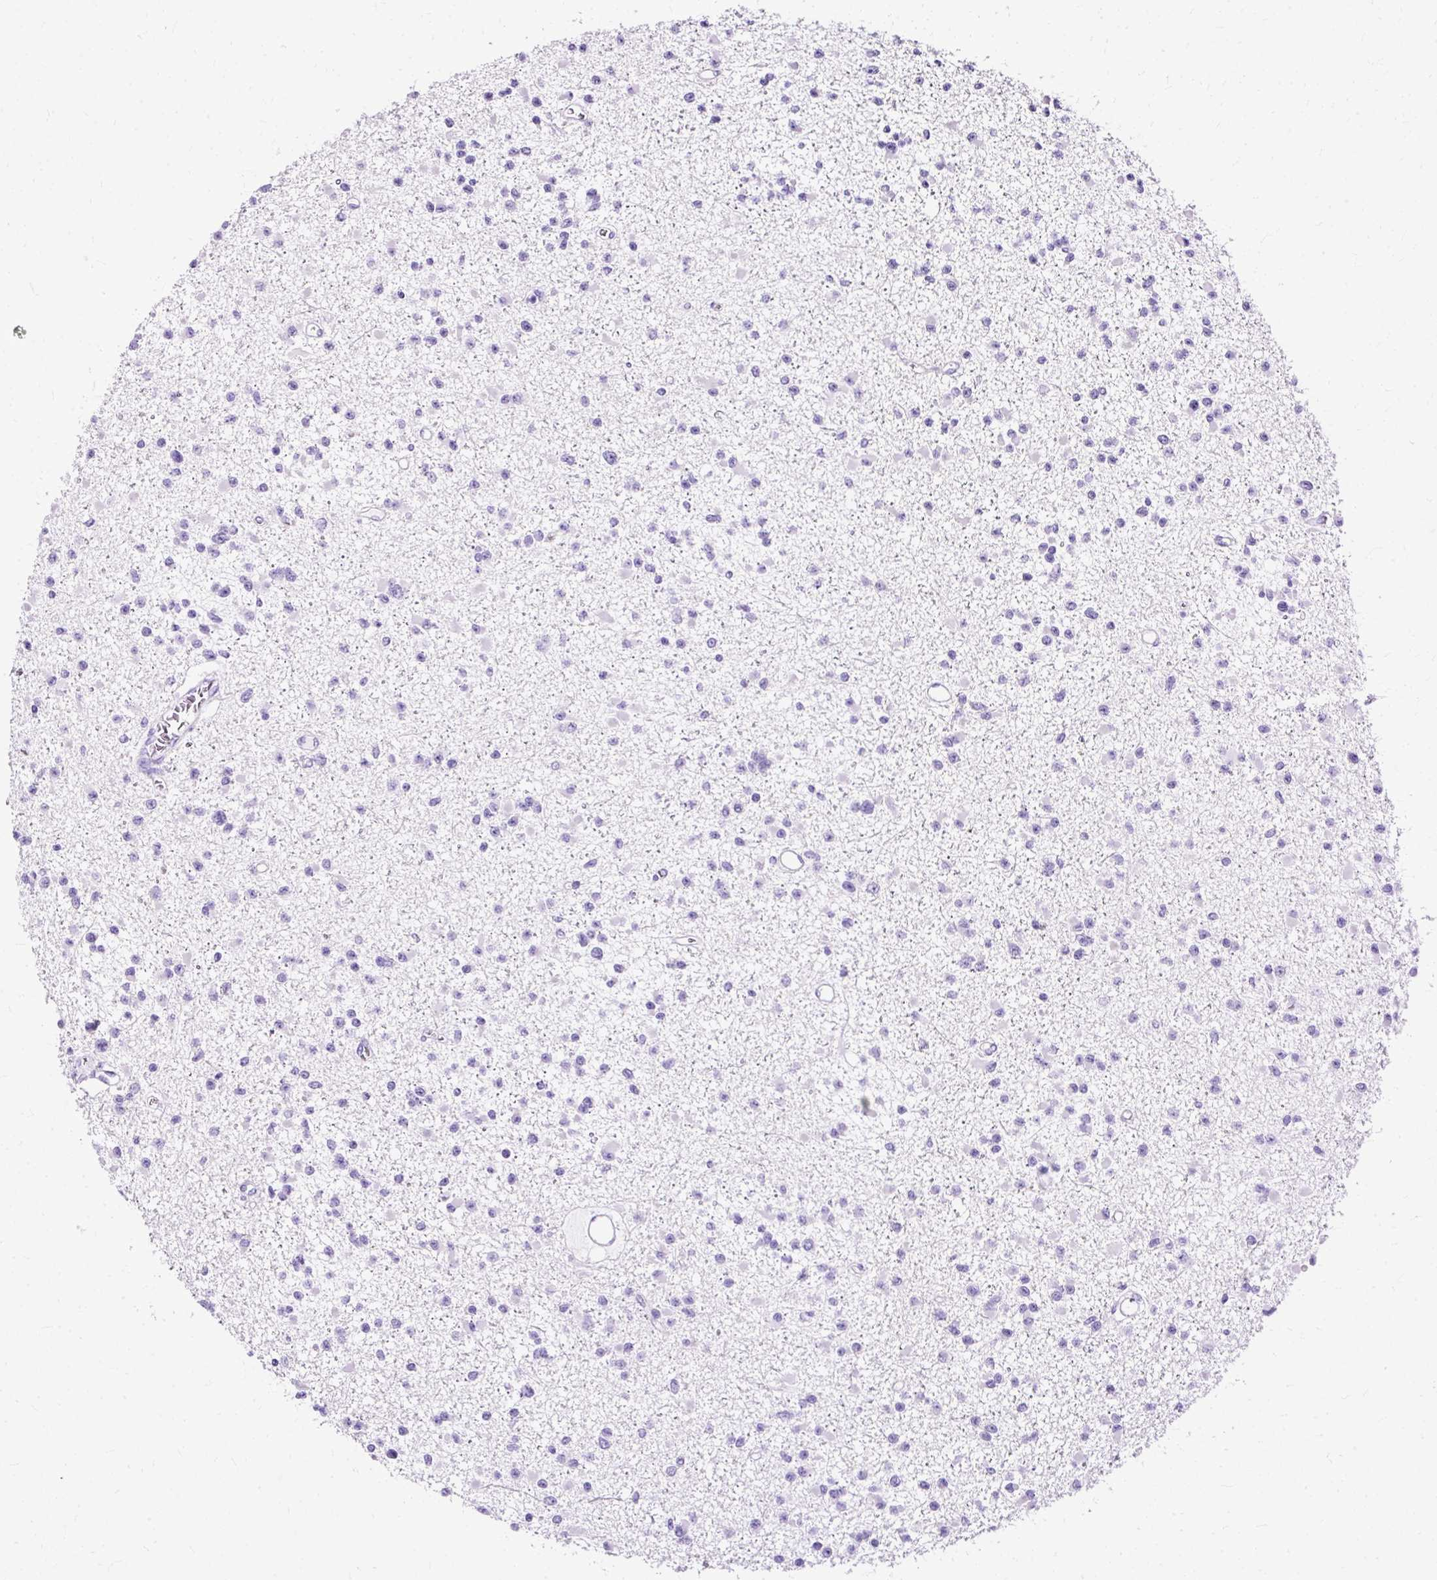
{"staining": {"intensity": "negative", "quantity": "none", "location": "none"}, "tissue": "glioma", "cell_type": "Tumor cells", "image_type": "cancer", "snomed": [{"axis": "morphology", "description": "Glioma, malignant, Low grade"}, {"axis": "topography", "description": "Brain"}], "caption": "This is an immunohistochemistry micrograph of glioma. There is no staining in tumor cells.", "gene": "SLC8A2", "patient": {"sex": "female", "age": 22}}